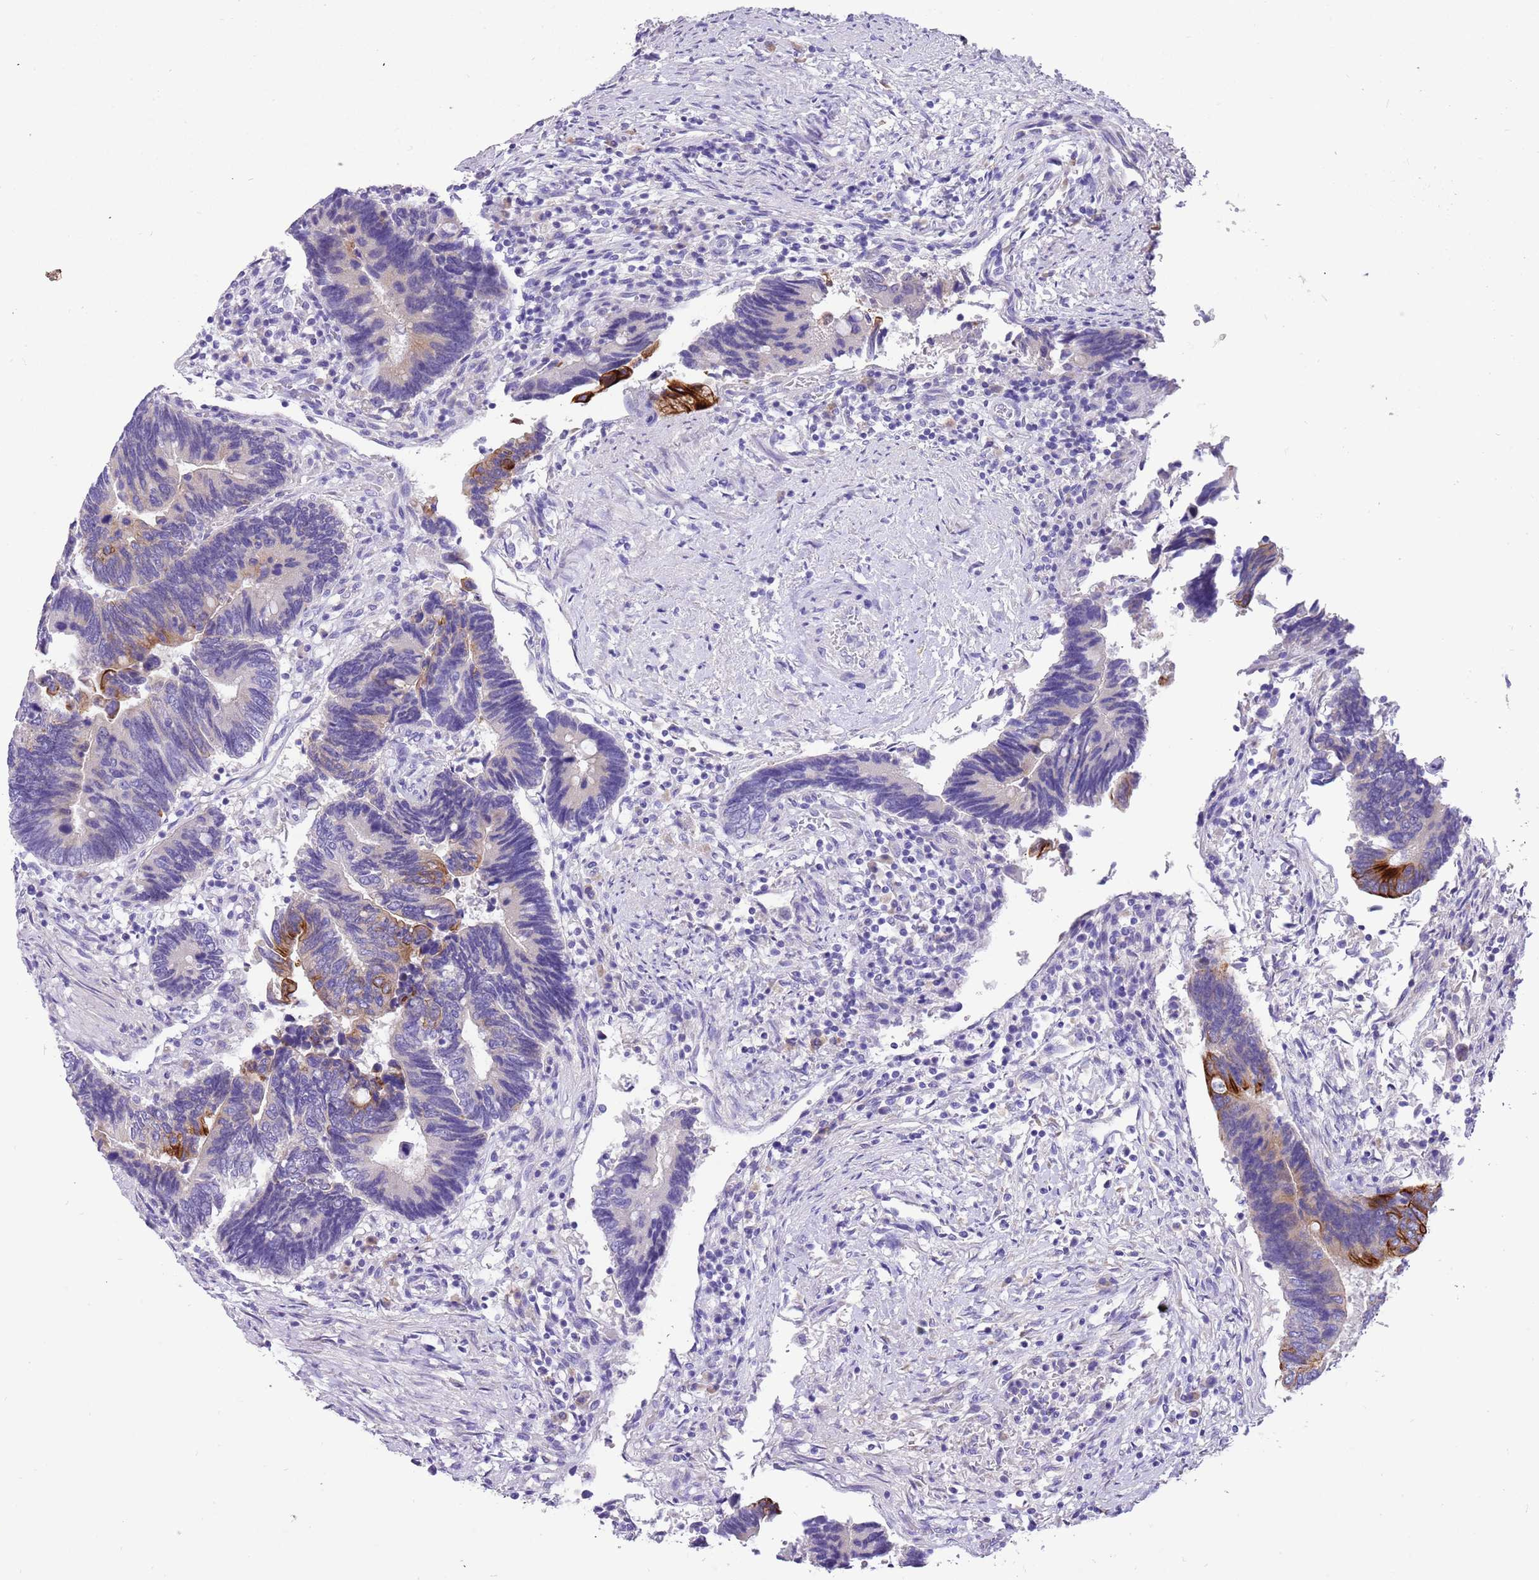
{"staining": {"intensity": "strong", "quantity": "<25%", "location": "cytoplasmic/membranous"}, "tissue": "colorectal cancer", "cell_type": "Tumor cells", "image_type": "cancer", "snomed": [{"axis": "morphology", "description": "Adenocarcinoma, NOS"}, {"axis": "topography", "description": "Colon"}], "caption": "Protein positivity by immunohistochemistry reveals strong cytoplasmic/membranous positivity in about <25% of tumor cells in colorectal cancer (adenocarcinoma). (DAB (3,3'-diaminobenzidine) IHC with brightfield microscopy, high magnification).", "gene": "R3HDM4", "patient": {"sex": "male", "age": 87}}